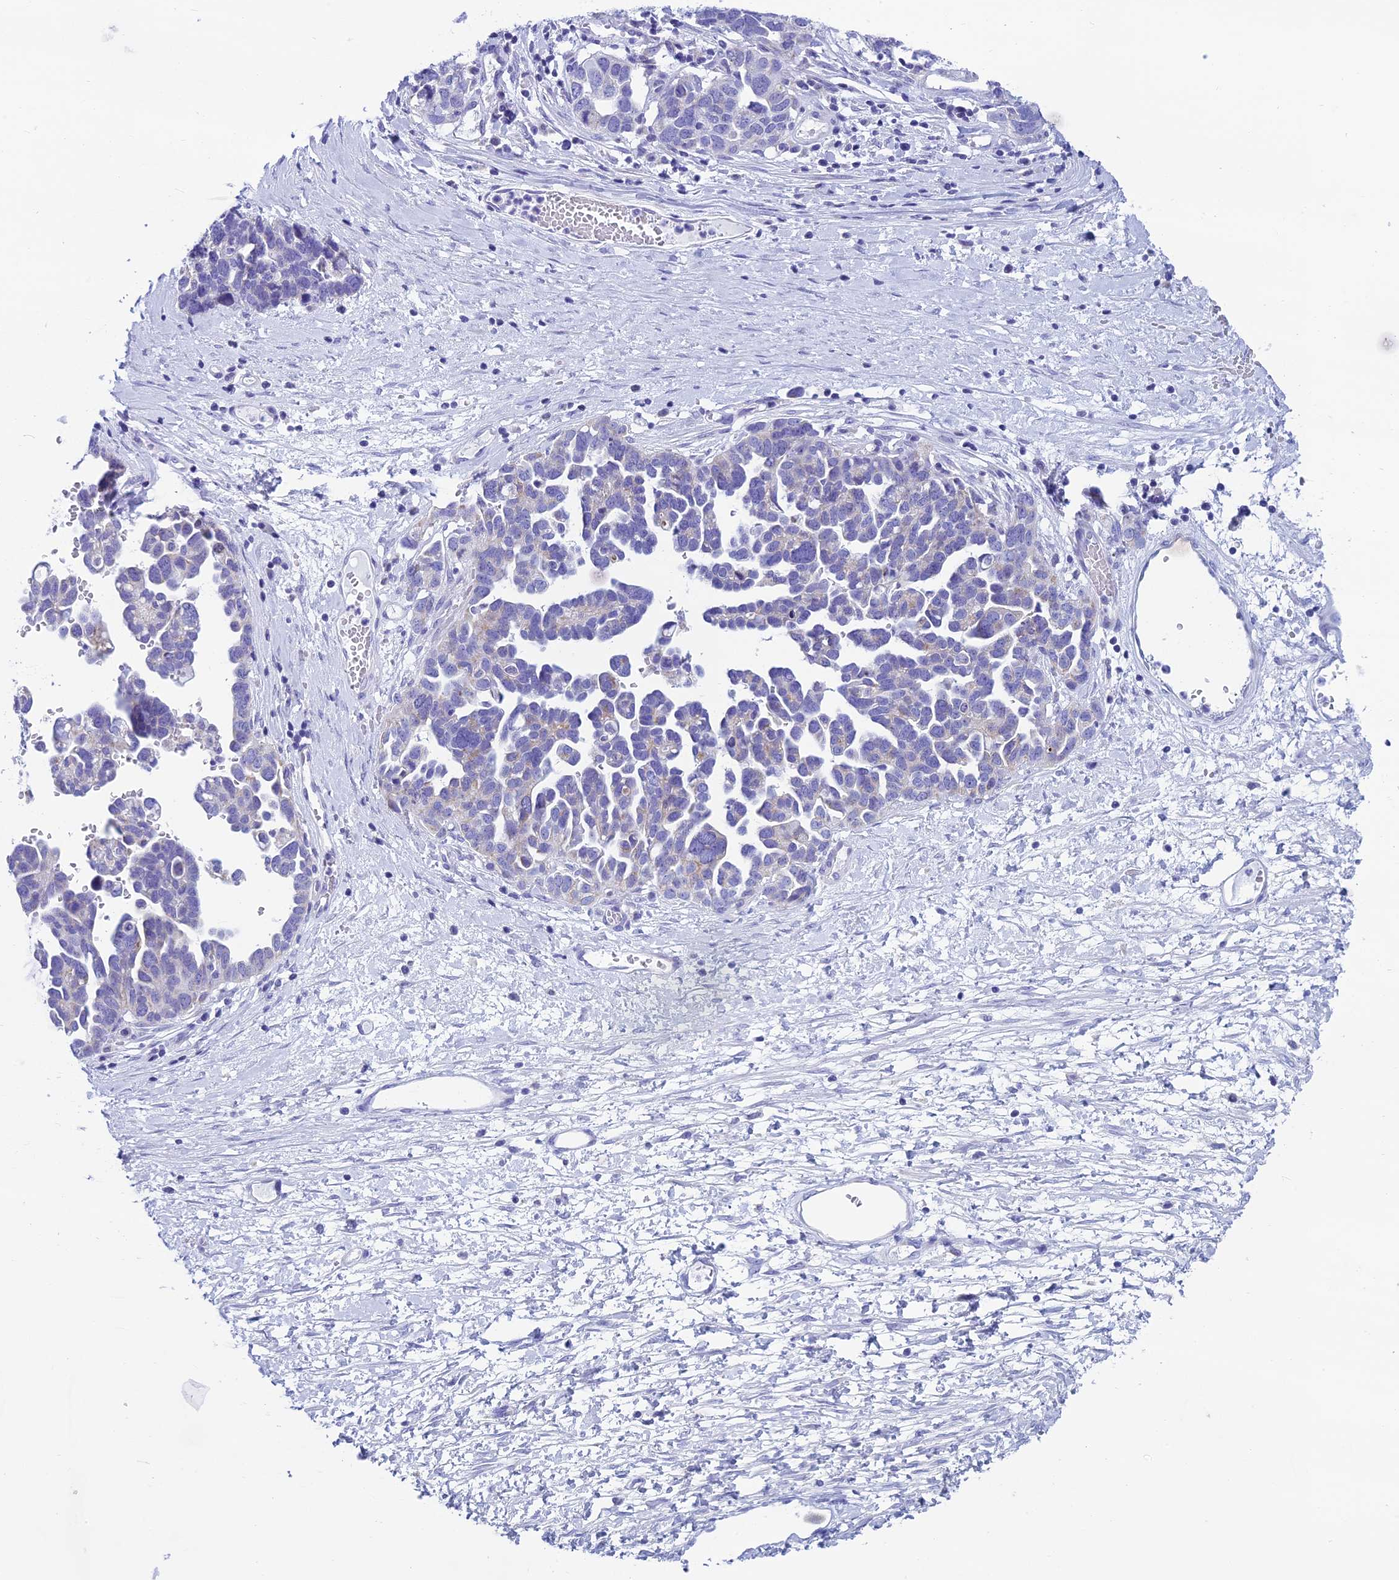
{"staining": {"intensity": "negative", "quantity": "none", "location": "none"}, "tissue": "ovarian cancer", "cell_type": "Tumor cells", "image_type": "cancer", "snomed": [{"axis": "morphology", "description": "Cystadenocarcinoma, serous, NOS"}, {"axis": "topography", "description": "Ovary"}], "caption": "High power microscopy micrograph of an immunohistochemistry (IHC) photomicrograph of ovarian serous cystadenocarcinoma, revealing no significant staining in tumor cells. Brightfield microscopy of immunohistochemistry (IHC) stained with DAB (3,3'-diaminobenzidine) (brown) and hematoxylin (blue), captured at high magnification.", "gene": "REEP4", "patient": {"sex": "female", "age": 54}}